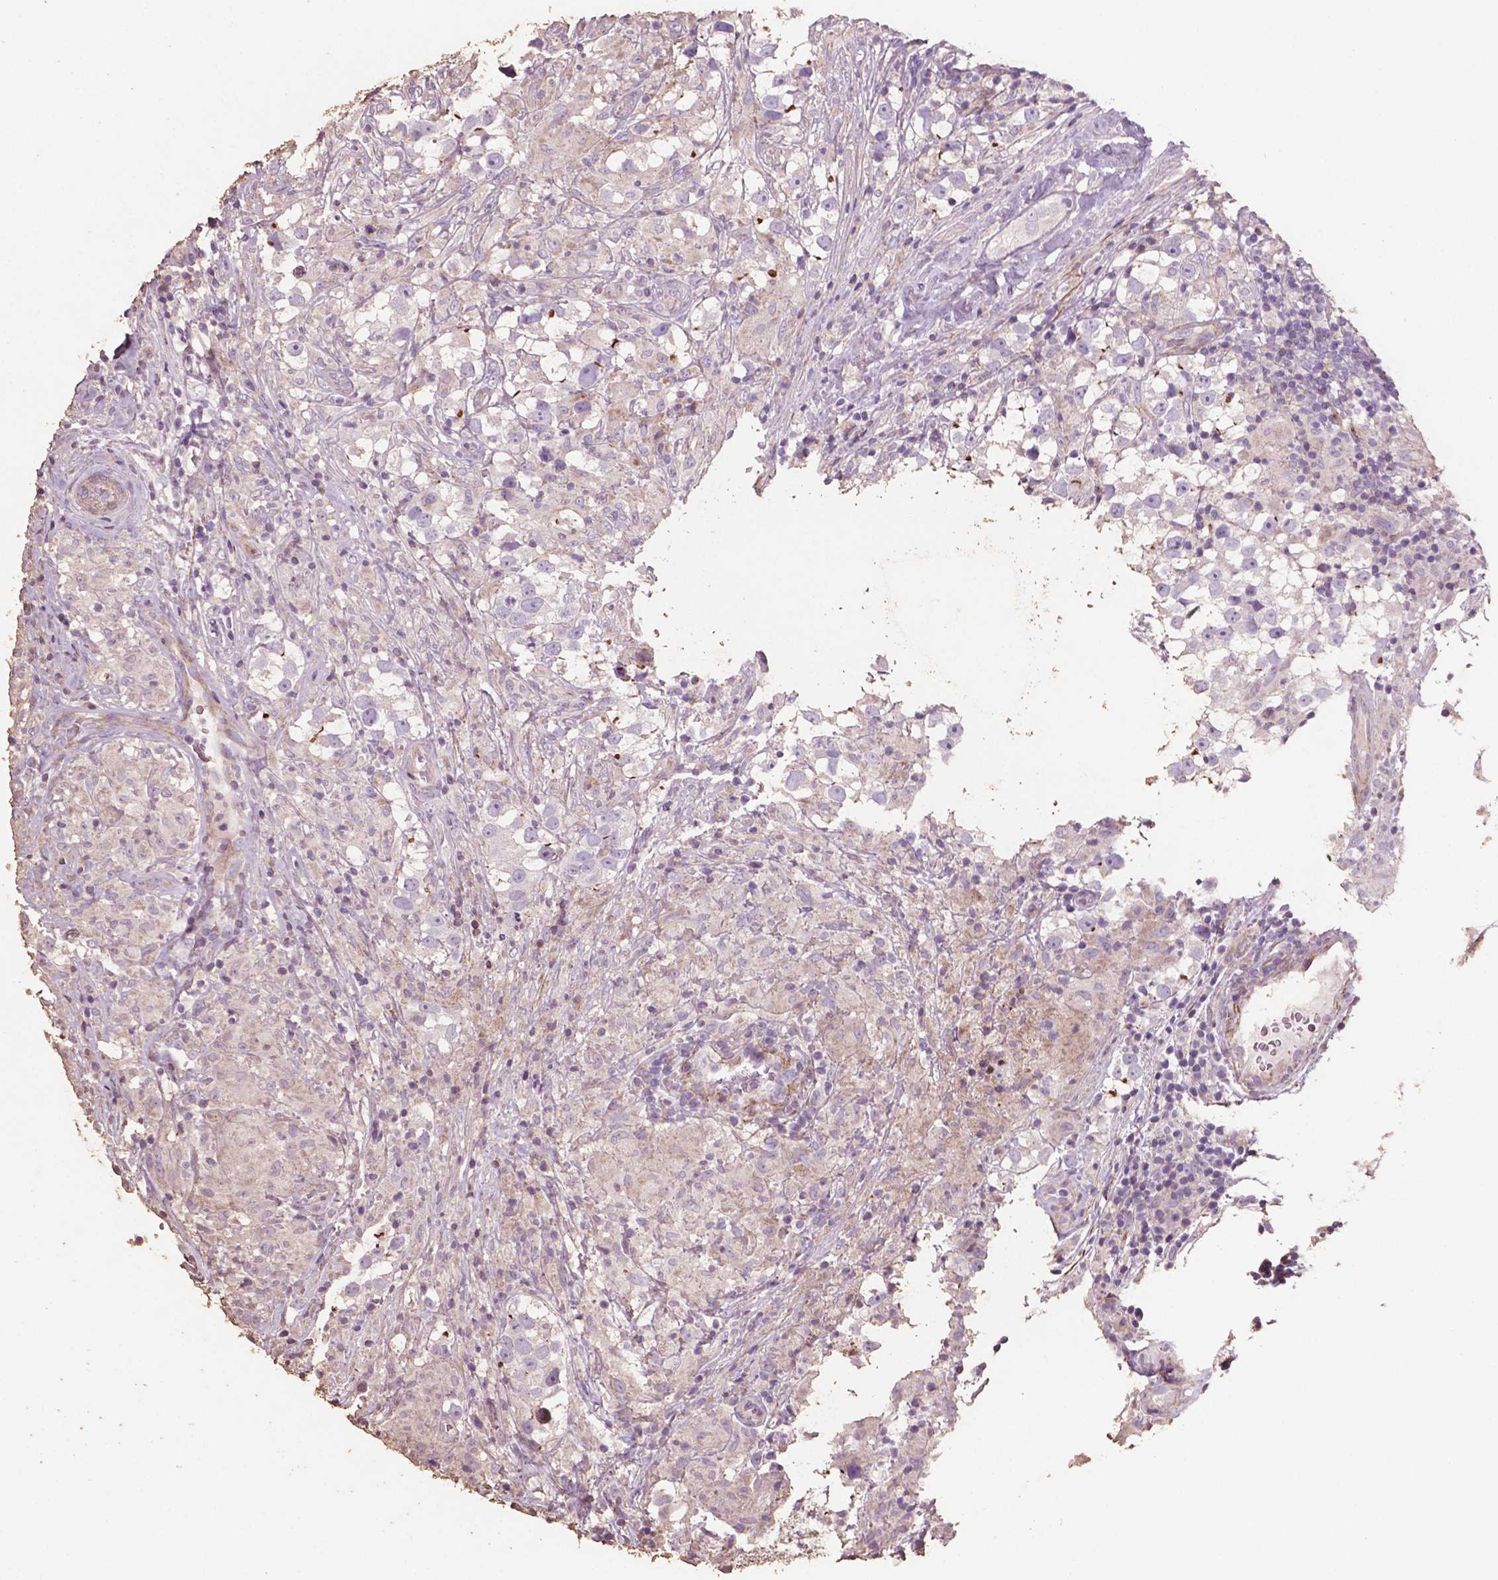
{"staining": {"intensity": "negative", "quantity": "none", "location": "none"}, "tissue": "testis cancer", "cell_type": "Tumor cells", "image_type": "cancer", "snomed": [{"axis": "morphology", "description": "Seminoma, NOS"}, {"axis": "topography", "description": "Testis"}], "caption": "Tumor cells show no significant positivity in testis cancer. The staining was performed using DAB to visualize the protein expression in brown, while the nuclei were stained in blue with hematoxylin (Magnification: 20x).", "gene": "COMMD4", "patient": {"sex": "male", "age": 46}}